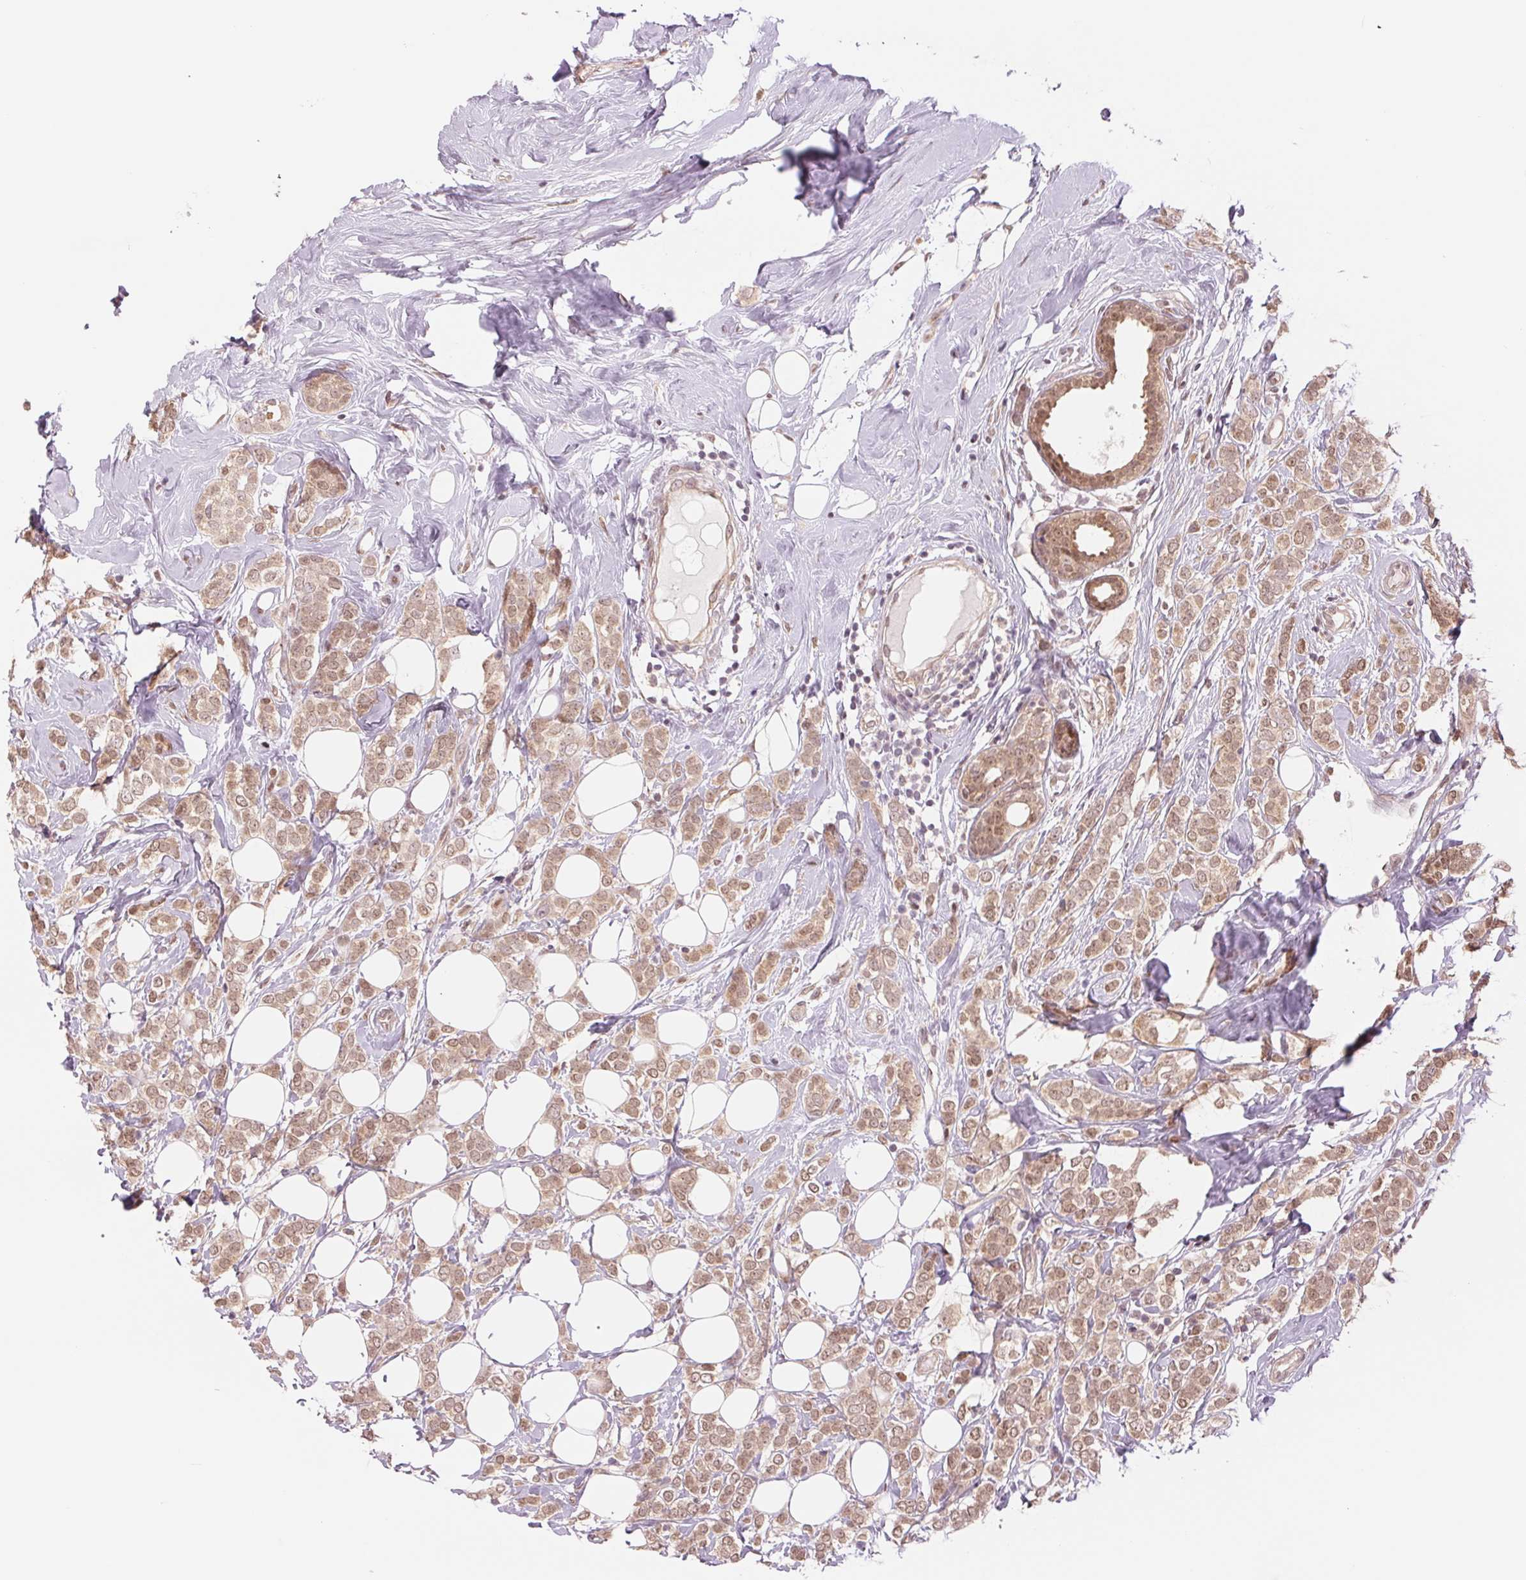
{"staining": {"intensity": "weak", "quantity": ">75%", "location": "cytoplasmic/membranous"}, "tissue": "breast cancer", "cell_type": "Tumor cells", "image_type": "cancer", "snomed": [{"axis": "morphology", "description": "Lobular carcinoma"}, {"axis": "topography", "description": "Breast"}], "caption": "Breast lobular carcinoma stained for a protein displays weak cytoplasmic/membranous positivity in tumor cells.", "gene": "ERI3", "patient": {"sex": "female", "age": 49}}